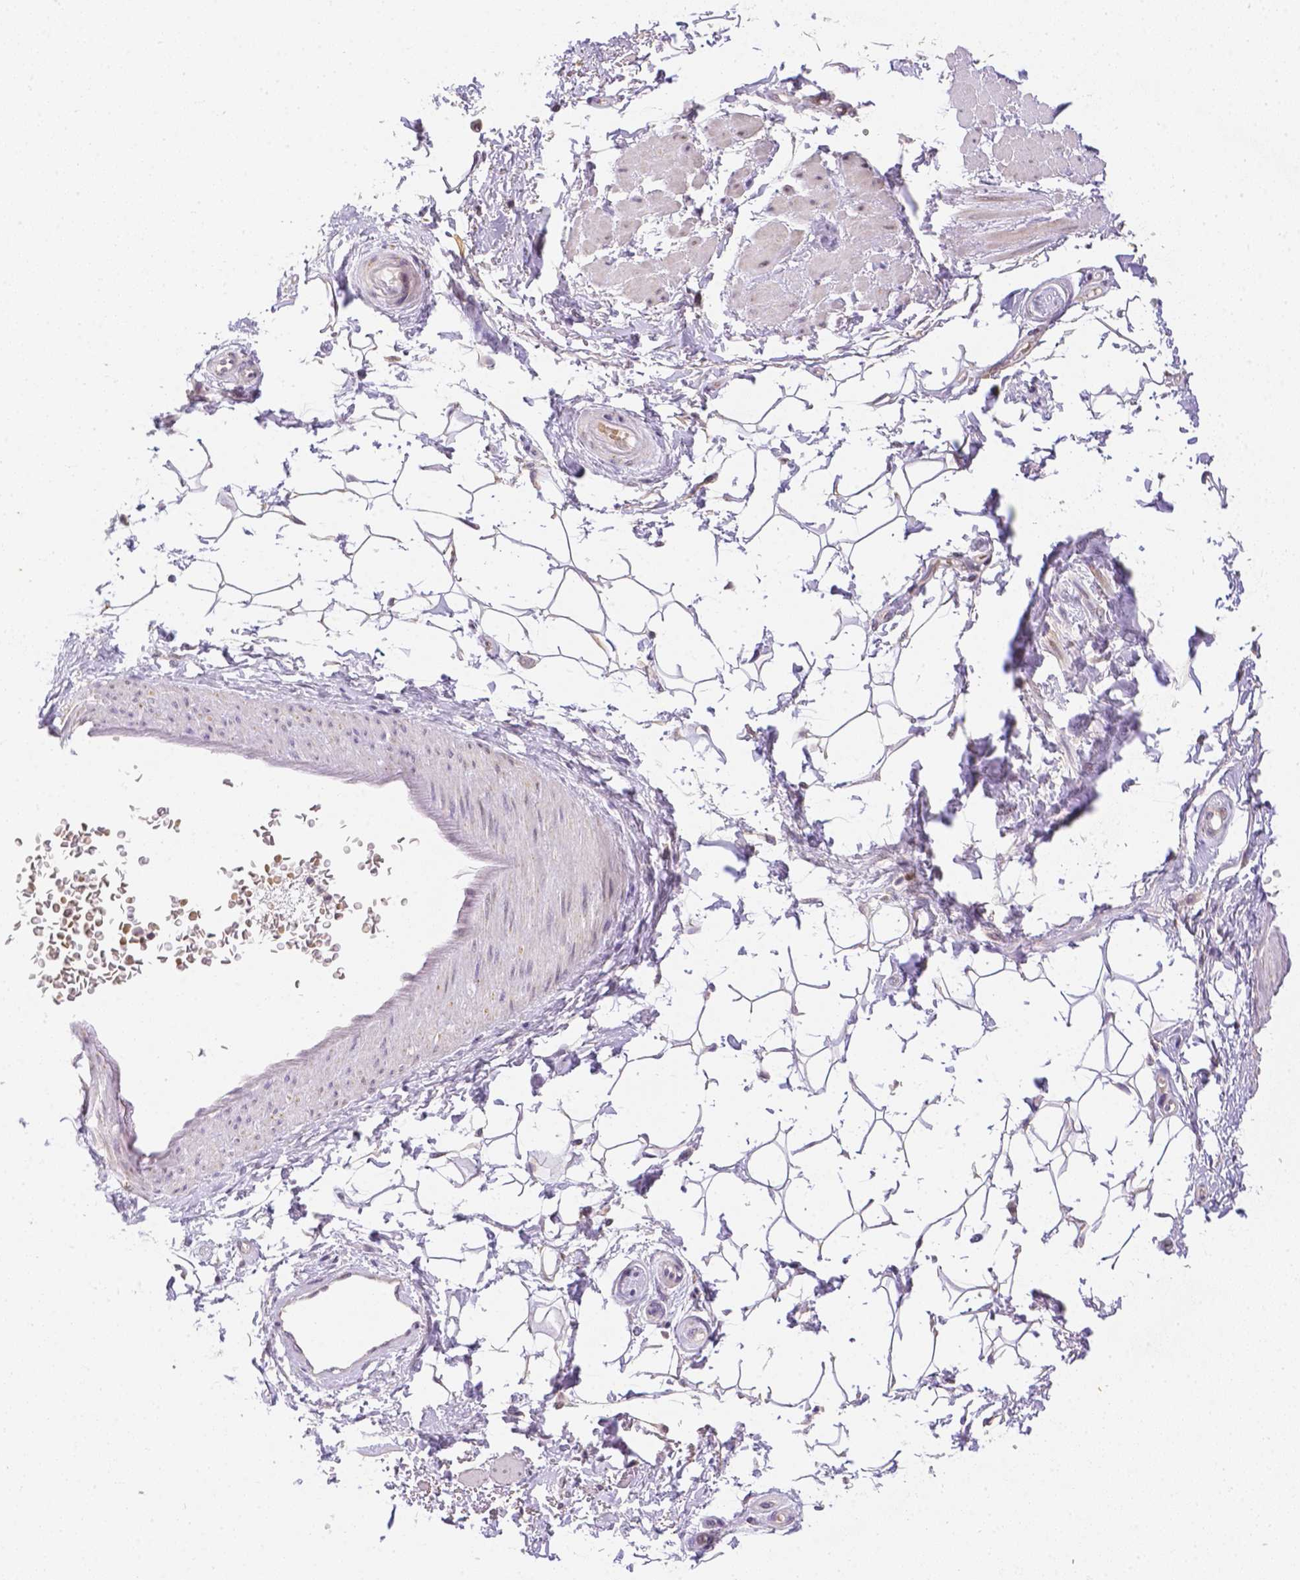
{"staining": {"intensity": "weak", "quantity": "<25%", "location": "cytoplasmic/membranous,nuclear"}, "tissue": "adipose tissue", "cell_type": "Adipocytes", "image_type": "normal", "snomed": [{"axis": "morphology", "description": "Normal tissue, NOS"}, {"axis": "topography", "description": "Anal"}, {"axis": "topography", "description": "Peripheral nerve tissue"}], "caption": "Adipocytes show no significant positivity in benign adipose tissue.", "gene": "ZNF280B", "patient": {"sex": "male", "age": 51}}